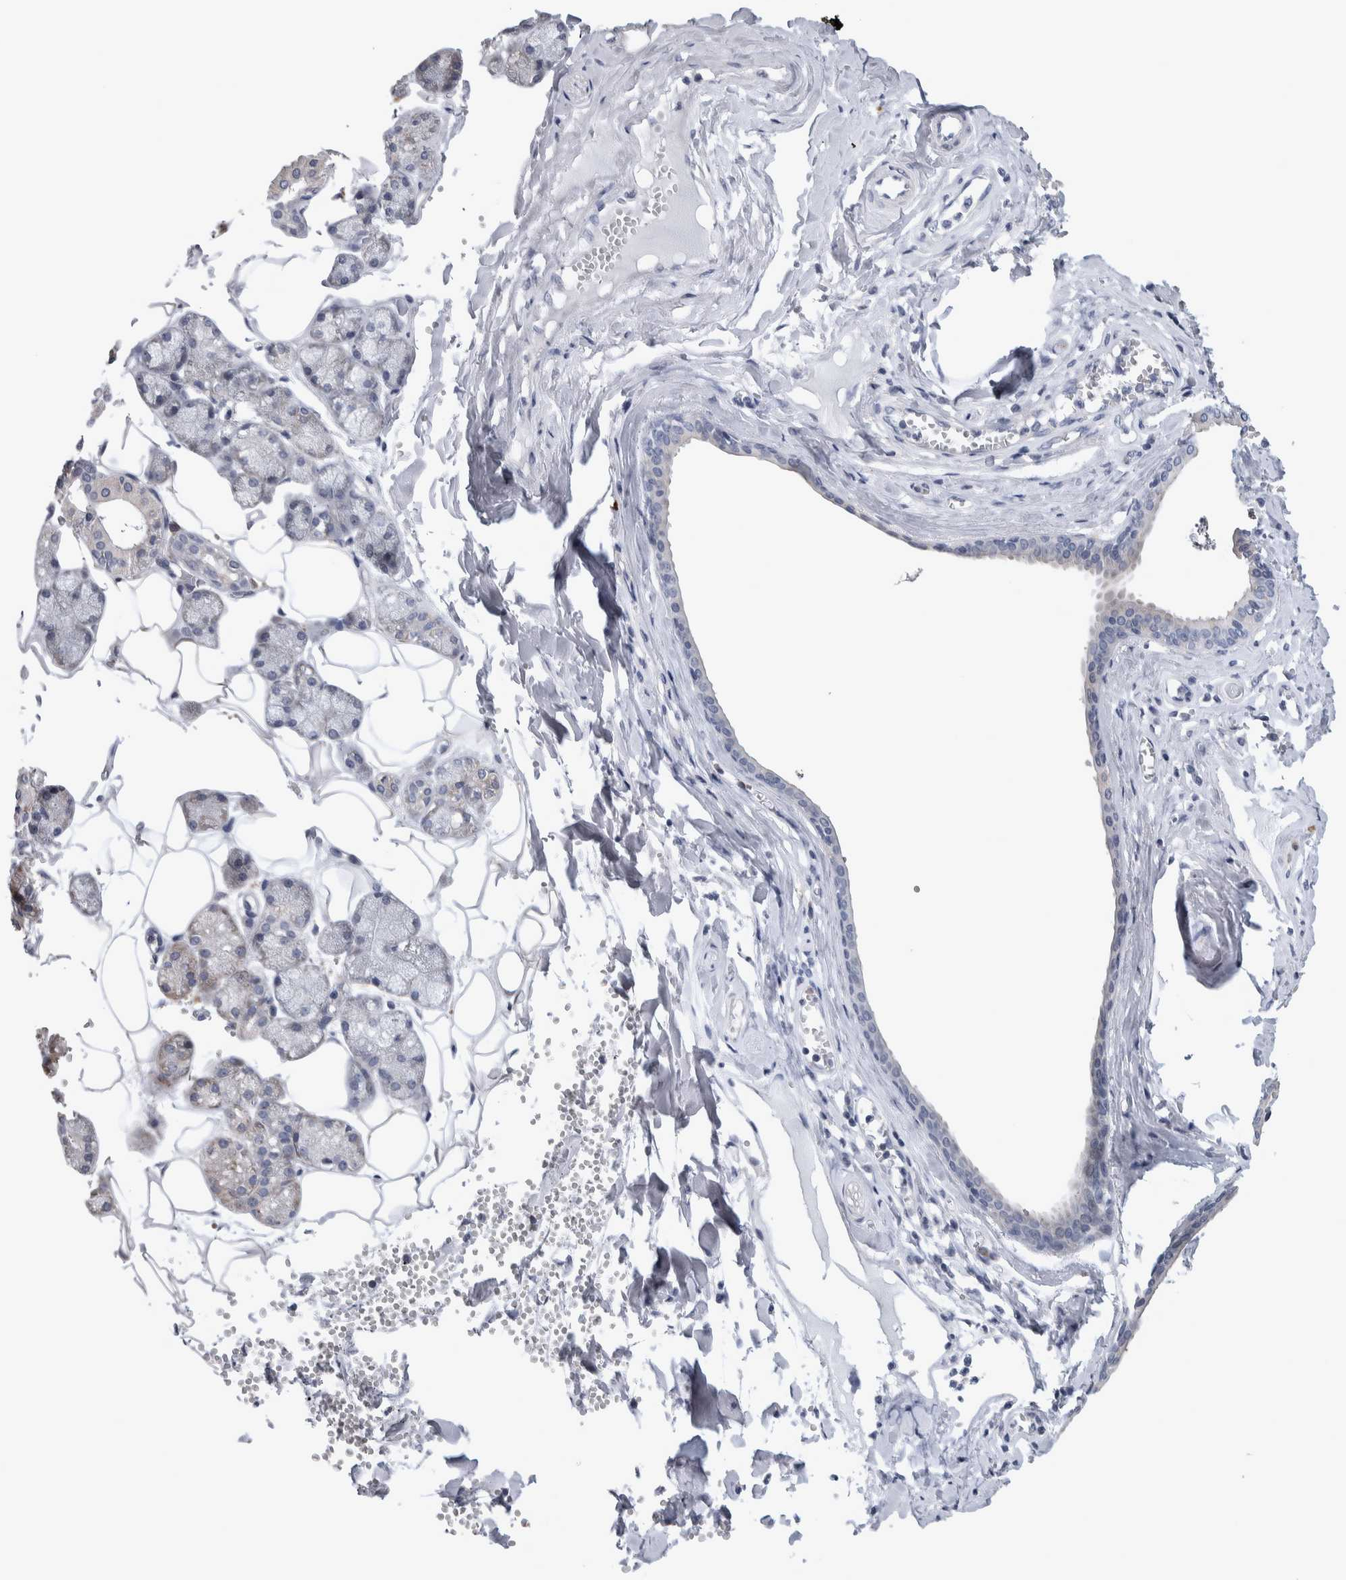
{"staining": {"intensity": "weak", "quantity": "25%-75%", "location": "cytoplasmic/membranous"}, "tissue": "salivary gland", "cell_type": "Glandular cells", "image_type": "normal", "snomed": [{"axis": "morphology", "description": "Normal tissue, NOS"}, {"axis": "topography", "description": "Salivary gland"}], "caption": "The histopathology image shows immunohistochemical staining of normal salivary gland. There is weak cytoplasmic/membranous staining is appreciated in approximately 25%-75% of glandular cells. Nuclei are stained in blue.", "gene": "IBTK", "patient": {"sex": "male", "age": 62}}